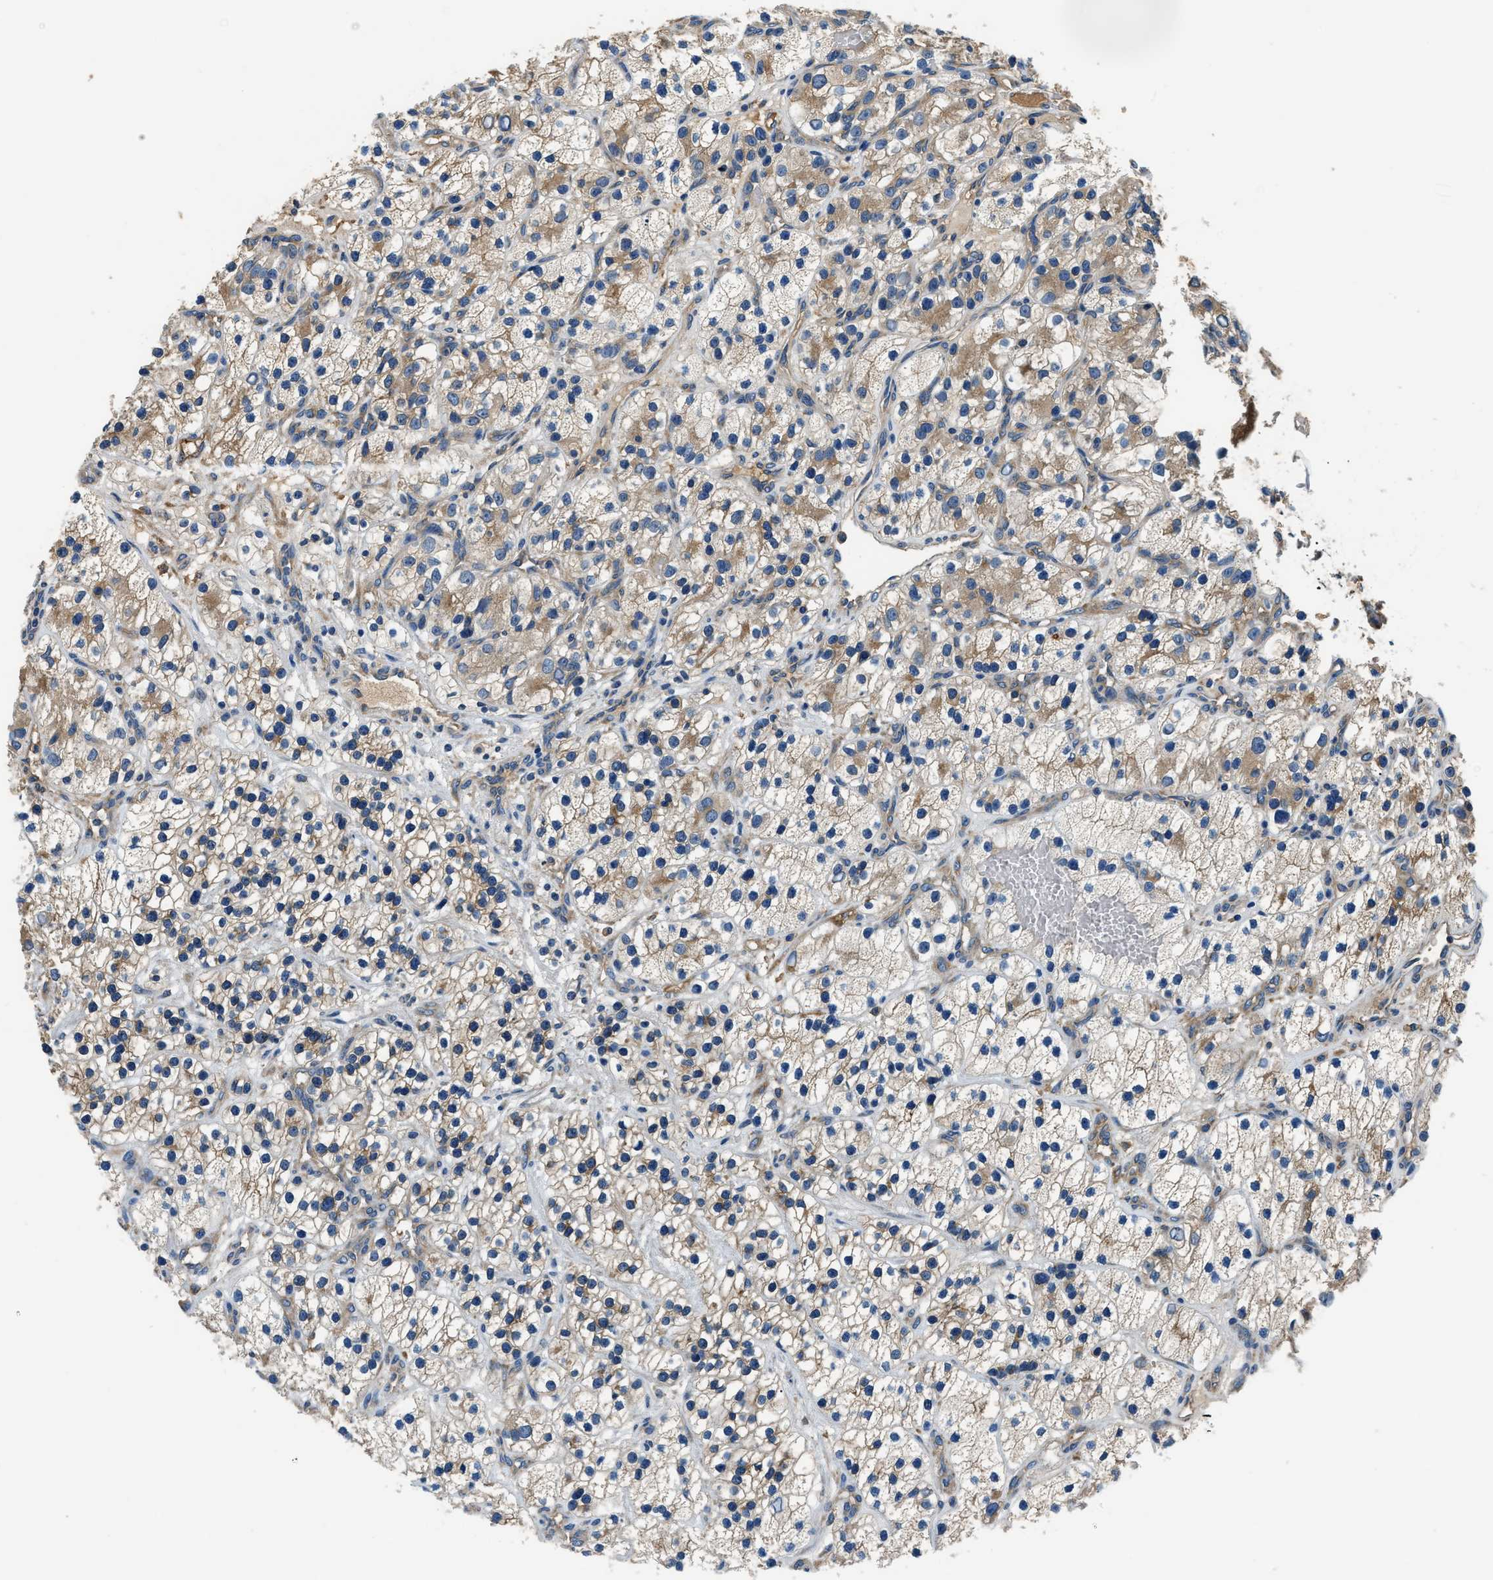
{"staining": {"intensity": "weak", "quantity": "25%-75%", "location": "cytoplasmic/membranous"}, "tissue": "renal cancer", "cell_type": "Tumor cells", "image_type": "cancer", "snomed": [{"axis": "morphology", "description": "Adenocarcinoma, NOS"}, {"axis": "topography", "description": "Kidney"}], "caption": "Weak cytoplasmic/membranous protein expression is seen in about 25%-75% of tumor cells in renal cancer.", "gene": "EEA1", "patient": {"sex": "female", "age": 57}}